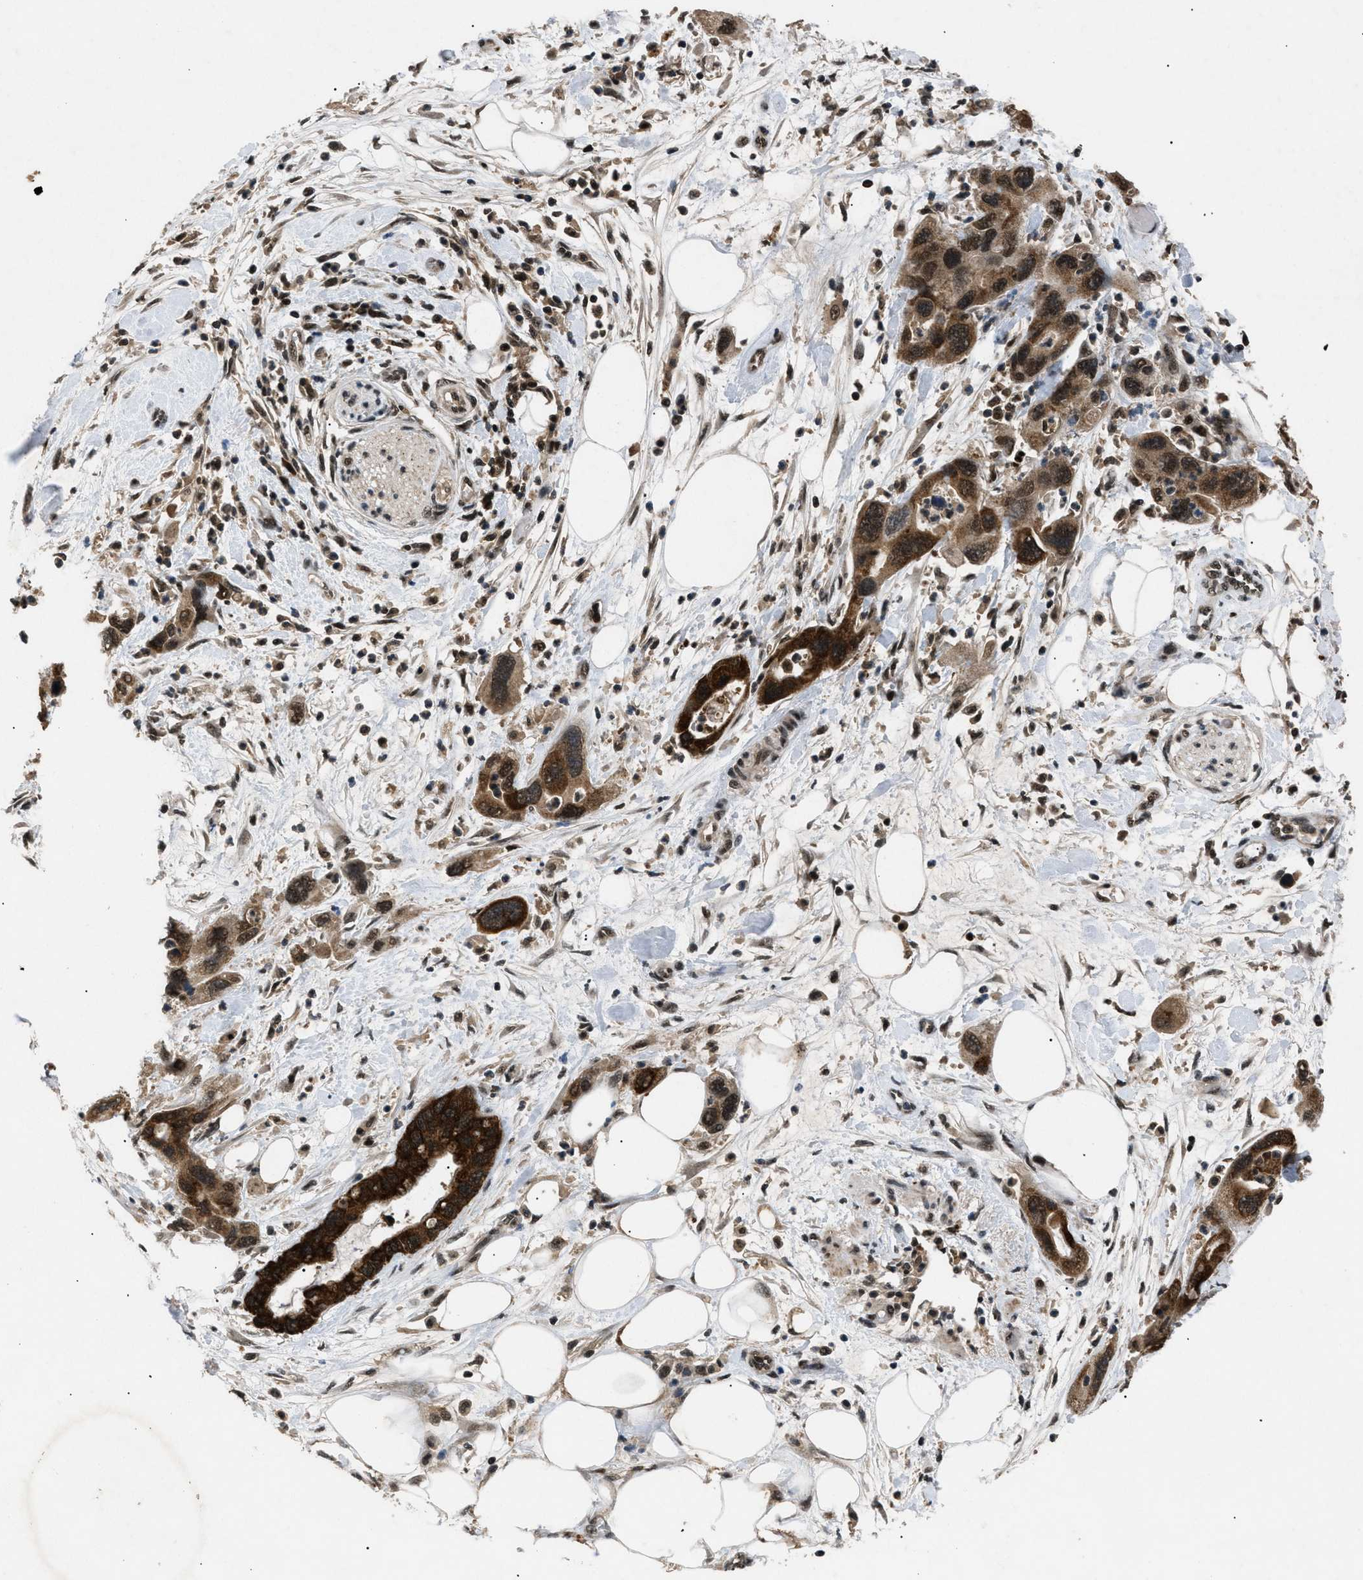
{"staining": {"intensity": "strong", "quantity": ">75%", "location": "cytoplasmic/membranous,nuclear"}, "tissue": "pancreatic cancer", "cell_type": "Tumor cells", "image_type": "cancer", "snomed": [{"axis": "morphology", "description": "Normal tissue, NOS"}, {"axis": "morphology", "description": "Adenocarcinoma, NOS"}, {"axis": "topography", "description": "Pancreas"}], "caption": "Strong cytoplasmic/membranous and nuclear protein expression is seen in about >75% of tumor cells in pancreatic cancer (adenocarcinoma).", "gene": "RBM5", "patient": {"sex": "female", "age": 71}}